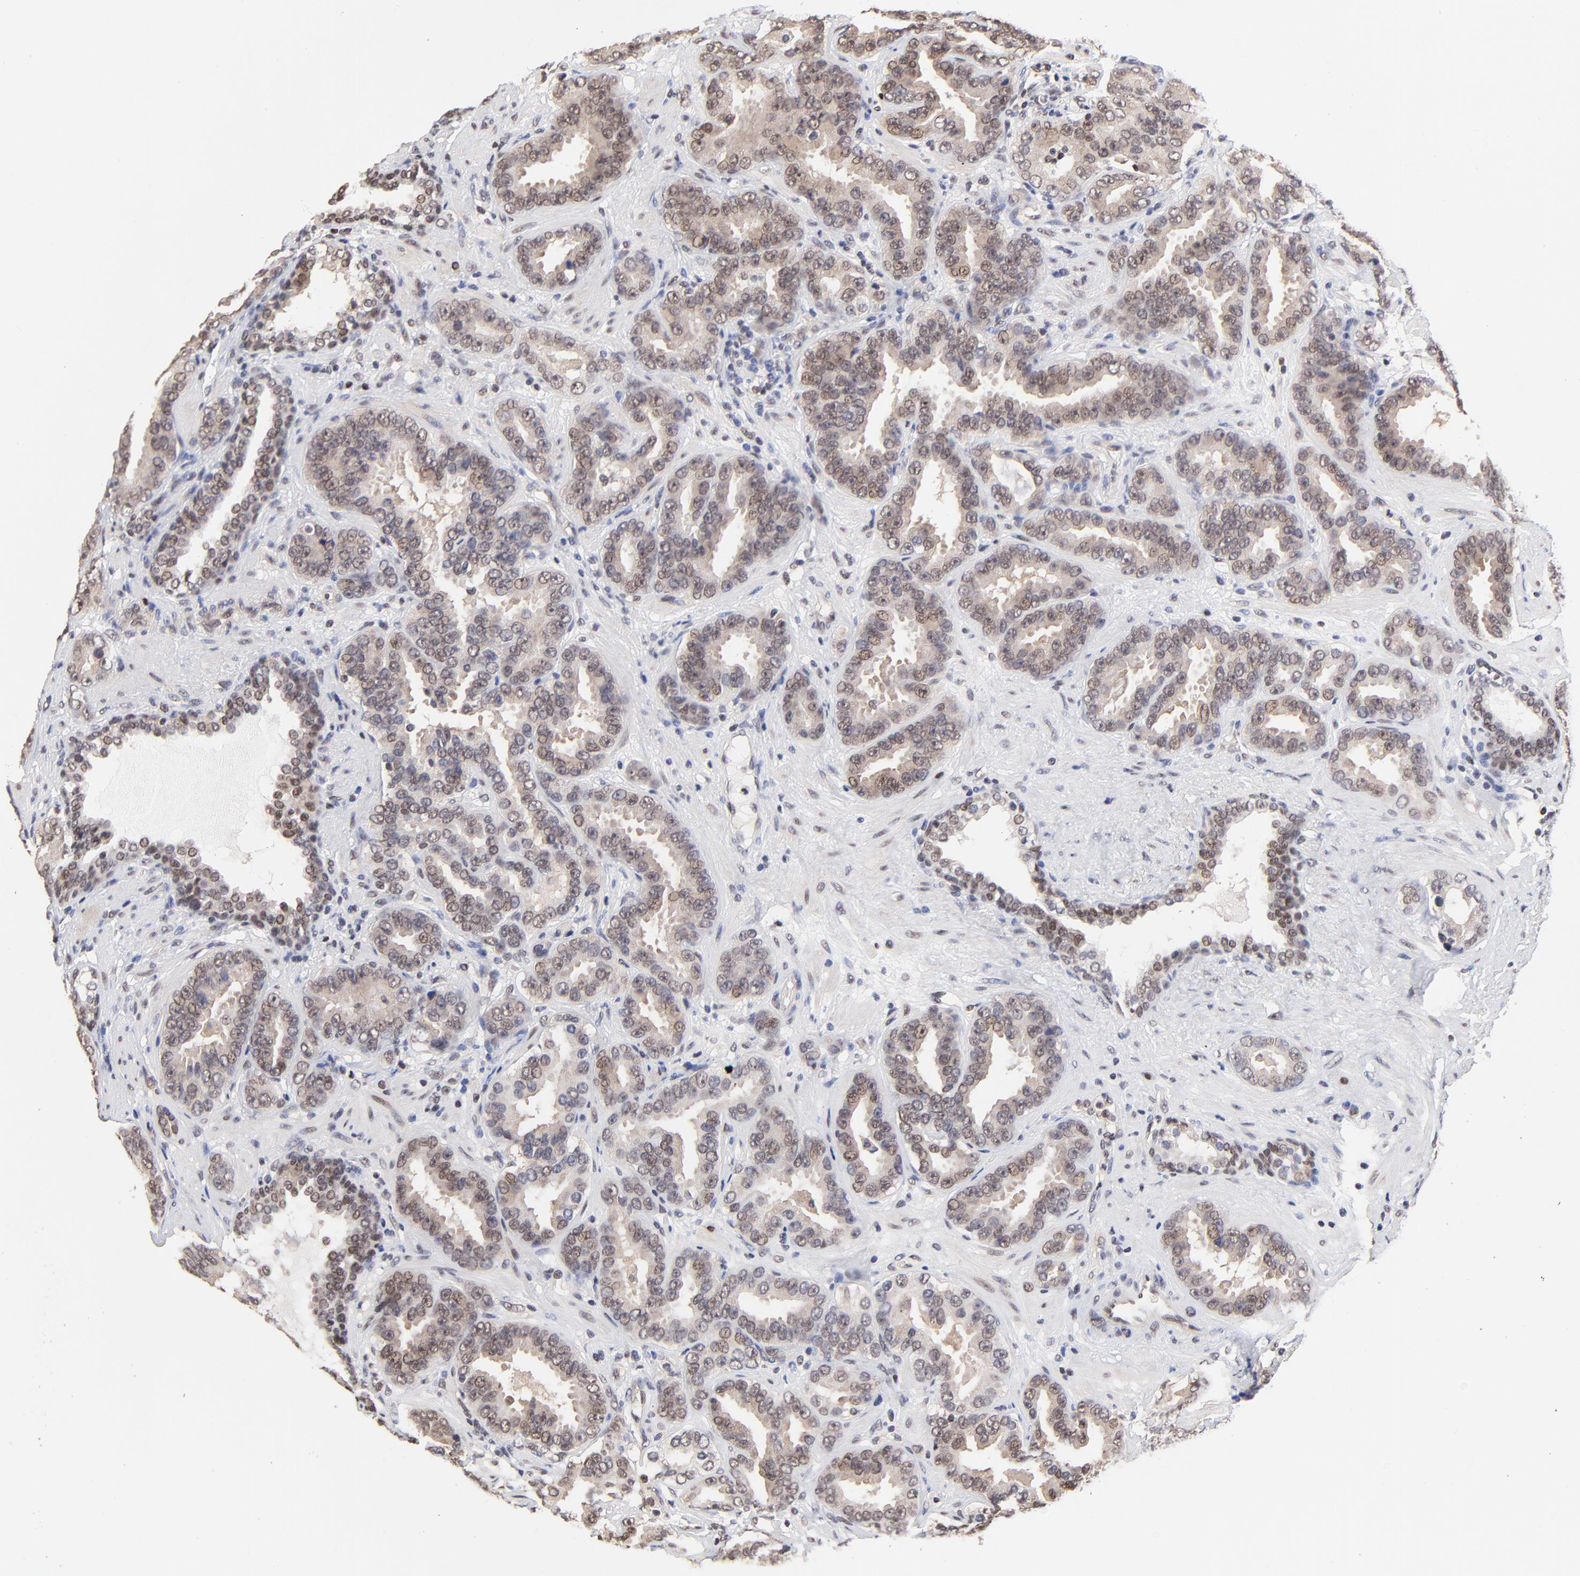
{"staining": {"intensity": "weak", "quantity": "25%-75%", "location": "cytoplasmic/membranous,nuclear"}, "tissue": "prostate cancer", "cell_type": "Tumor cells", "image_type": "cancer", "snomed": [{"axis": "morphology", "description": "Adenocarcinoma, Low grade"}, {"axis": "topography", "description": "Prostate"}], "caption": "The histopathology image displays a brown stain indicating the presence of a protein in the cytoplasmic/membranous and nuclear of tumor cells in prostate cancer.", "gene": "DSN1", "patient": {"sex": "male", "age": 59}}